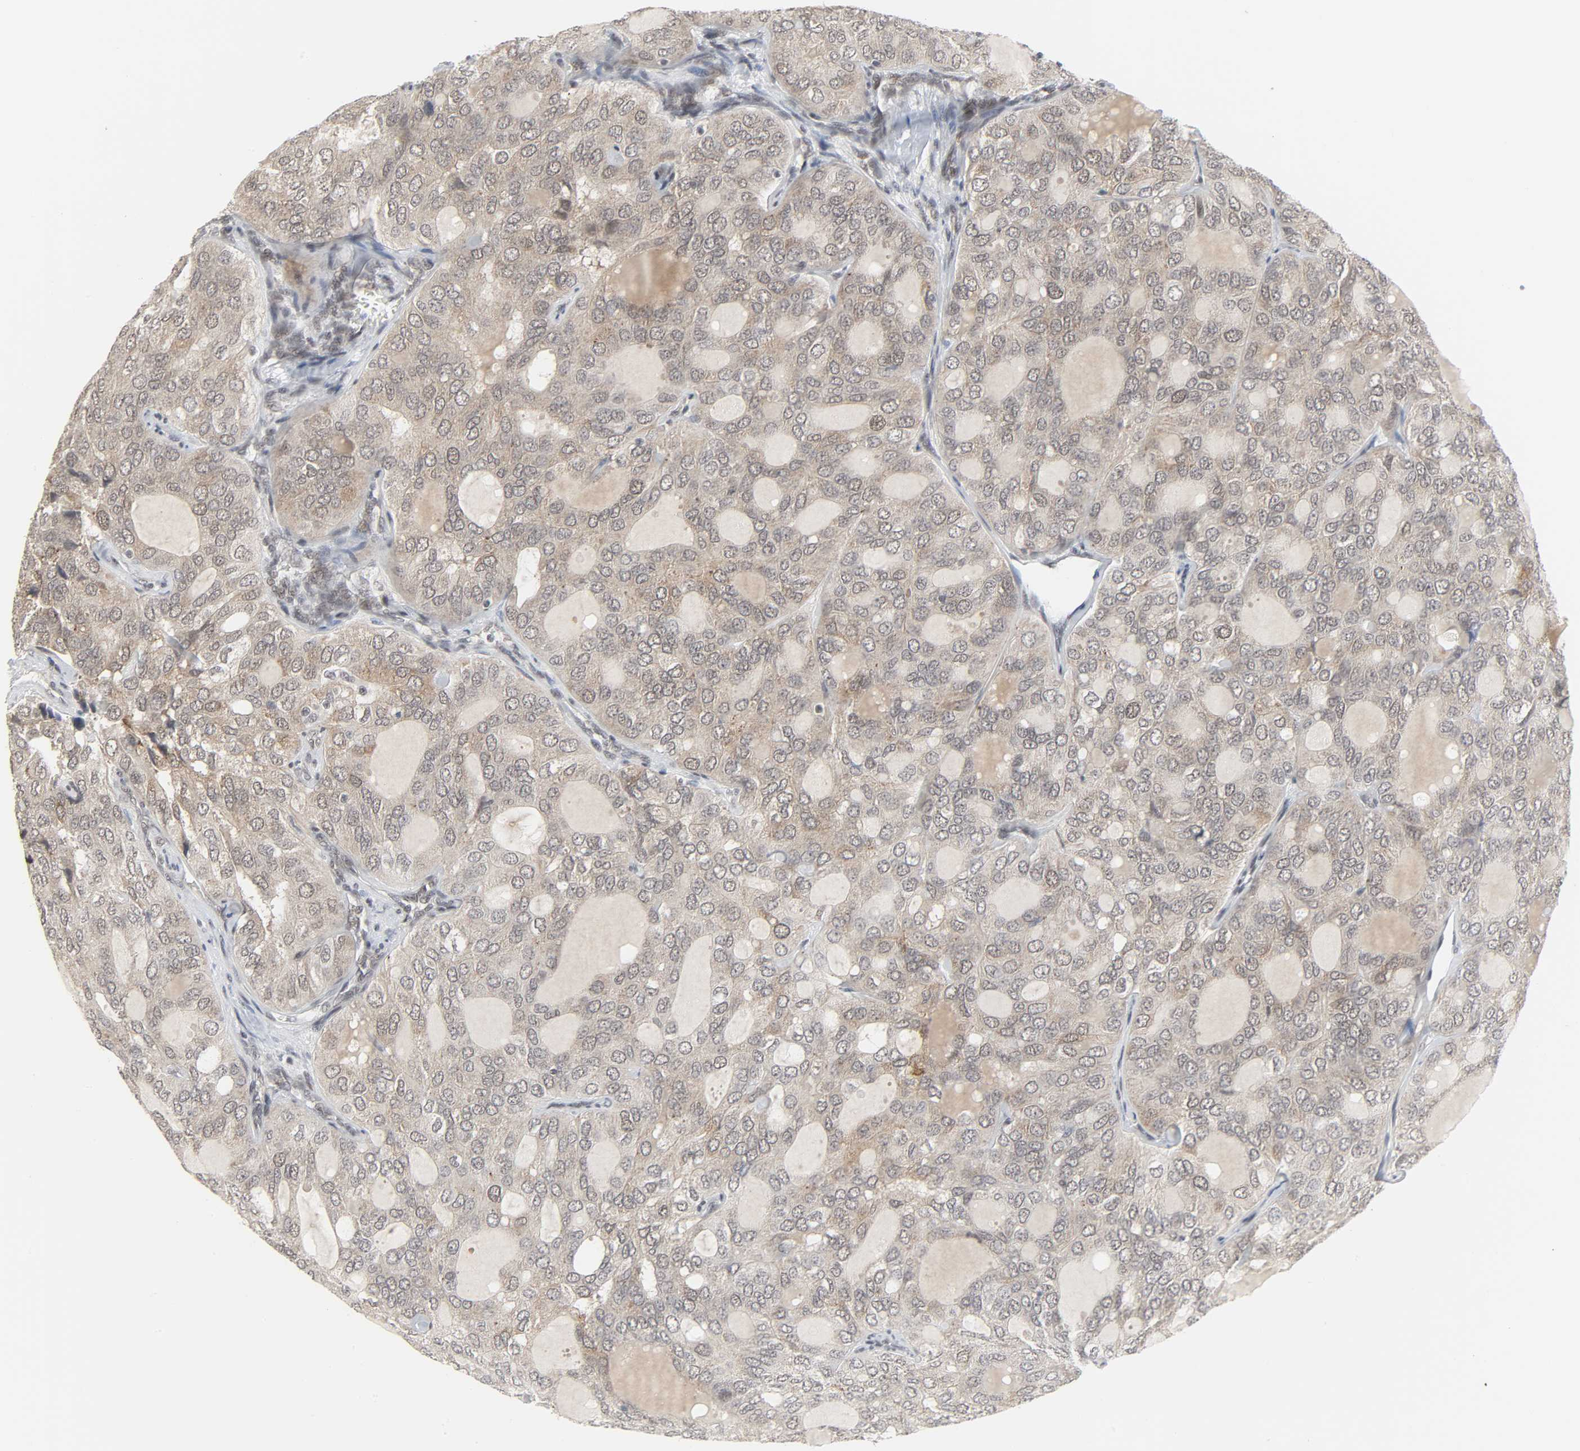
{"staining": {"intensity": "moderate", "quantity": ">75%", "location": "cytoplasmic/membranous"}, "tissue": "thyroid cancer", "cell_type": "Tumor cells", "image_type": "cancer", "snomed": [{"axis": "morphology", "description": "Follicular adenoma carcinoma, NOS"}, {"axis": "topography", "description": "Thyroid gland"}], "caption": "Thyroid cancer (follicular adenoma carcinoma) tissue exhibits moderate cytoplasmic/membranous staining in about >75% of tumor cells, visualized by immunohistochemistry.", "gene": "MUC1", "patient": {"sex": "male", "age": 75}}